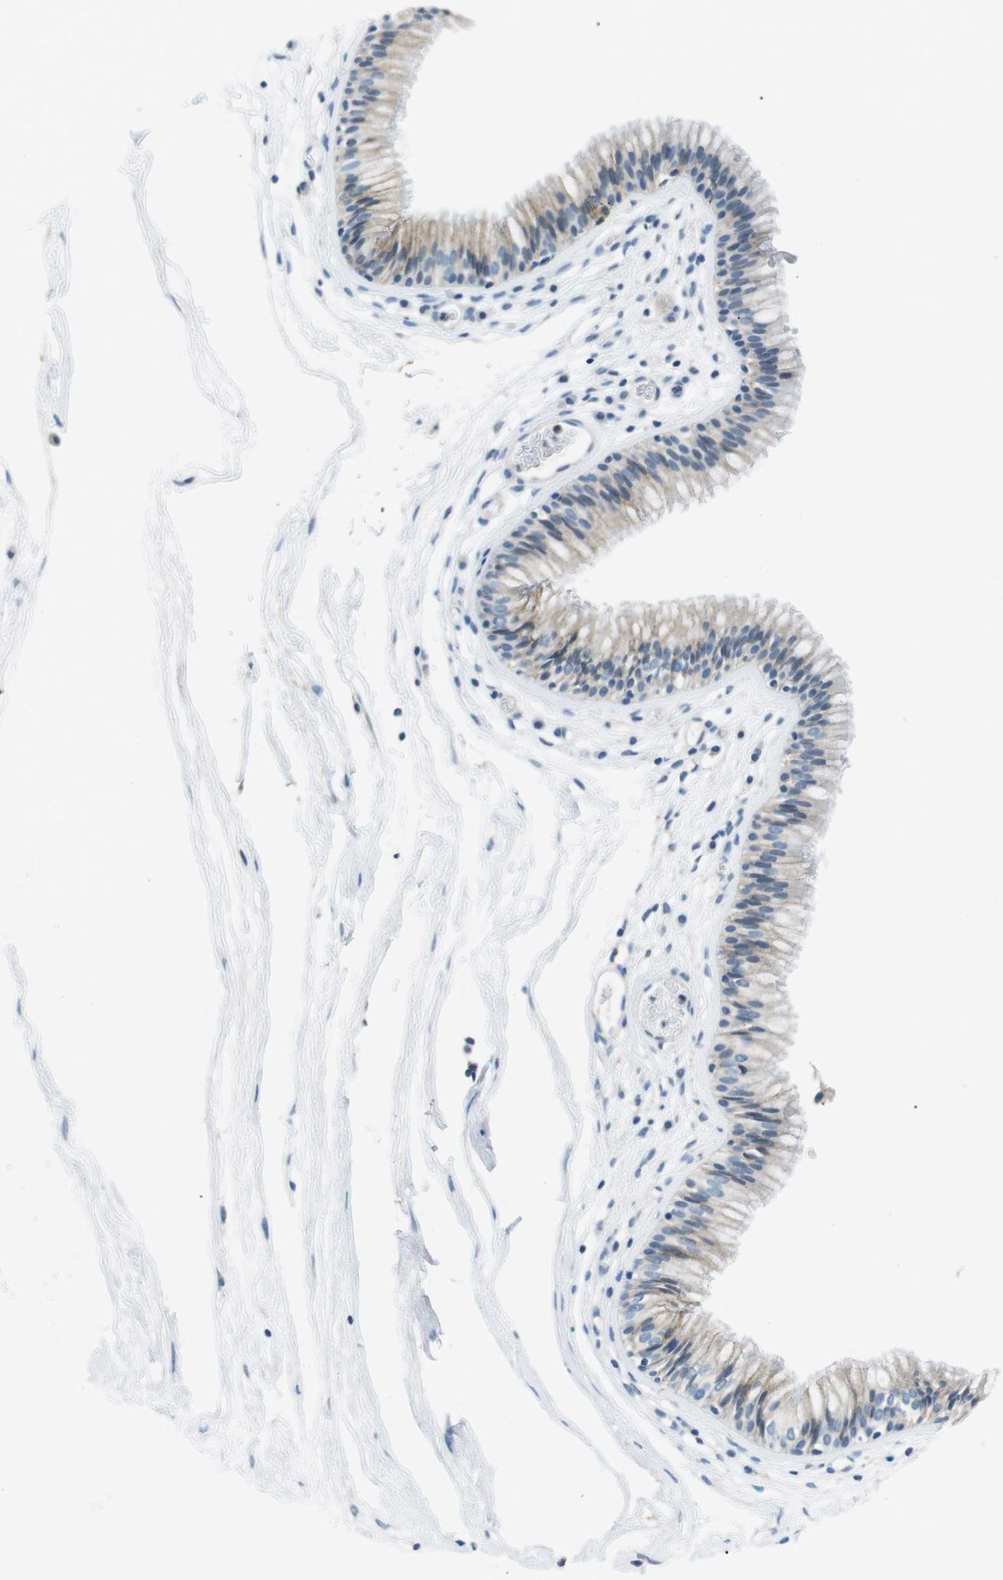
{"staining": {"intensity": "weak", "quantity": "<25%", "location": "cytoplasmic/membranous"}, "tissue": "nasopharynx", "cell_type": "Respiratory epithelial cells", "image_type": "normal", "snomed": [{"axis": "morphology", "description": "Normal tissue, NOS"}, {"axis": "morphology", "description": "Inflammation, NOS"}, {"axis": "topography", "description": "Nasopharynx"}], "caption": "High magnification brightfield microscopy of normal nasopharynx stained with DAB (brown) and counterstained with hematoxylin (blue): respiratory epithelial cells show no significant staining.", "gene": "ARVCF", "patient": {"sex": "male", "age": 48}}